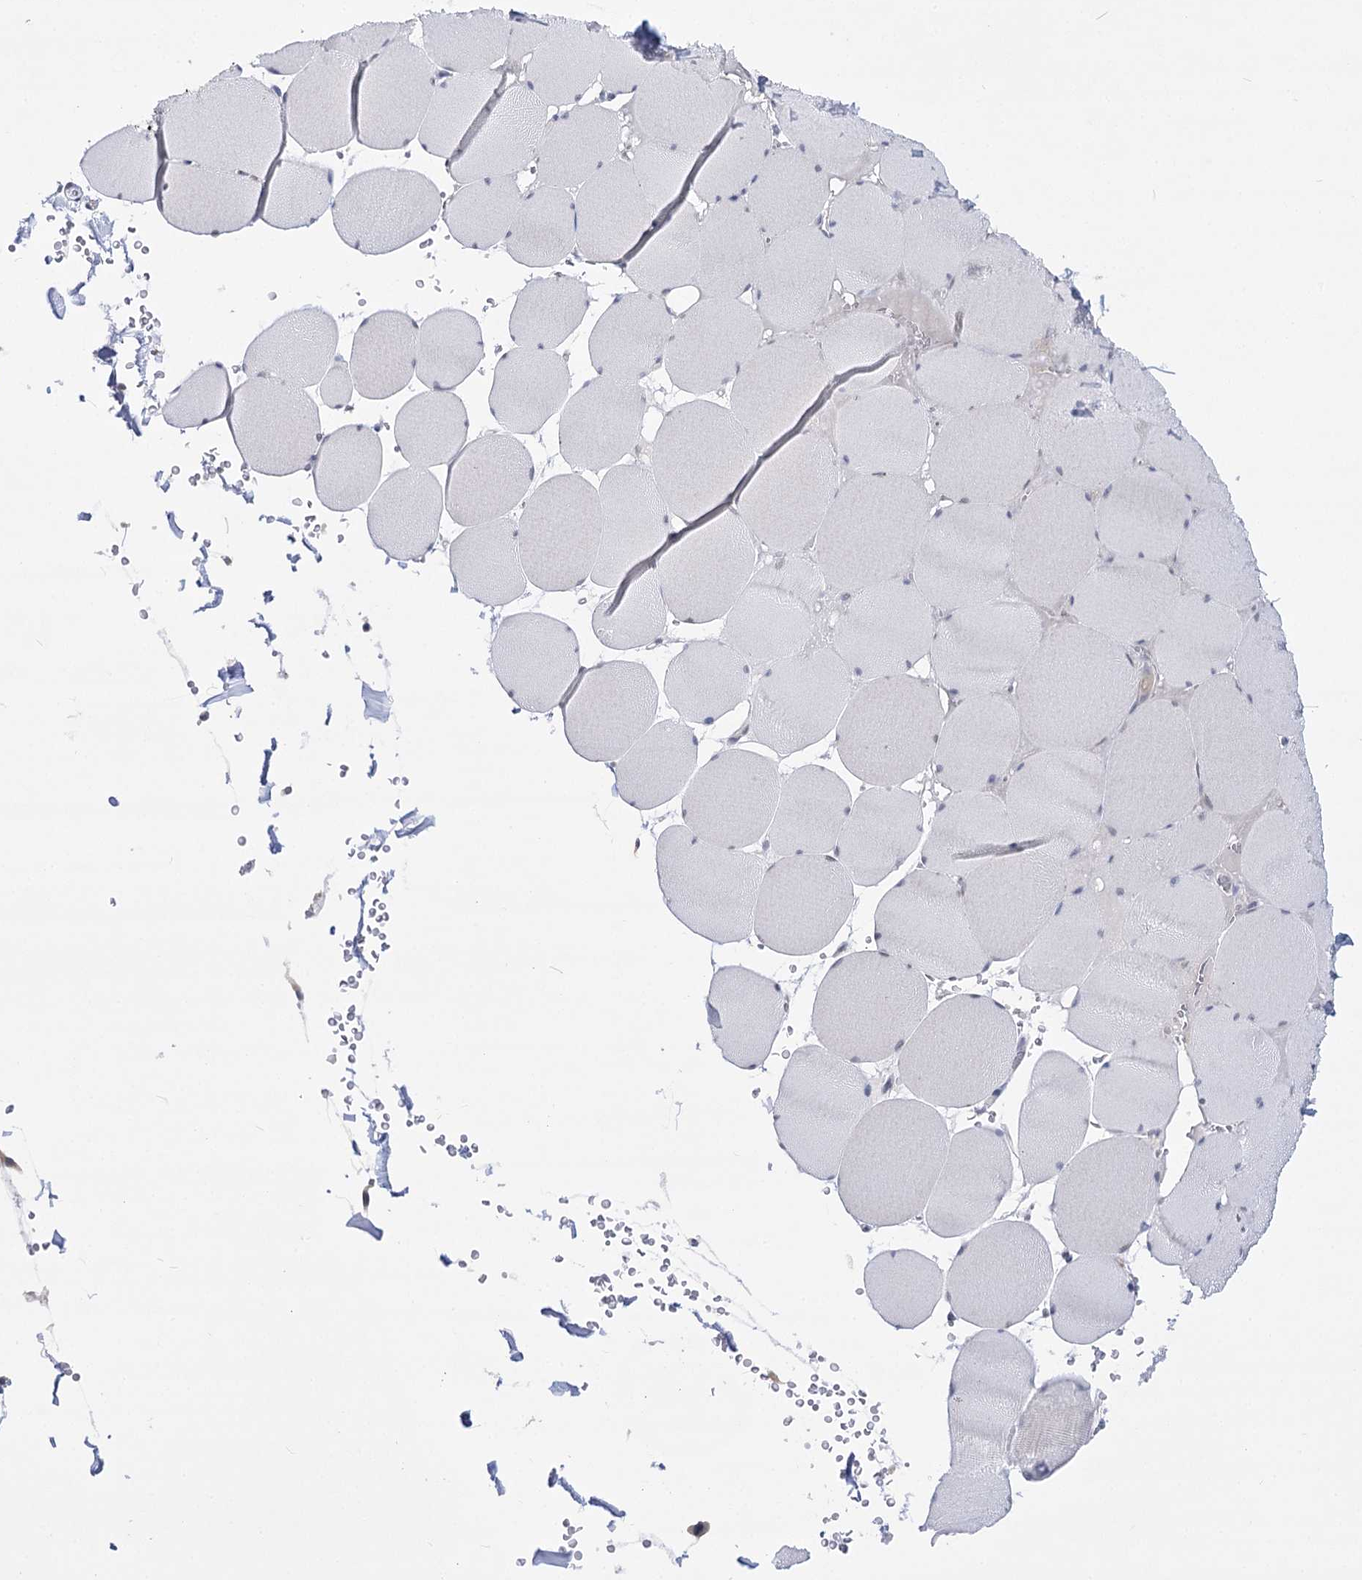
{"staining": {"intensity": "negative", "quantity": "none", "location": "none"}, "tissue": "skeletal muscle", "cell_type": "Myocytes", "image_type": "normal", "snomed": [{"axis": "morphology", "description": "Normal tissue, NOS"}, {"axis": "topography", "description": "Skeletal muscle"}, {"axis": "topography", "description": "Head-Neck"}], "caption": "High magnification brightfield microscopy of benign skeletal muscle stained with DAB (brown) and counterstained with hematoxylin (blue): myocytes show no significant positivity. The staining is performed using DAB brown chromogen with nuclei counter-stained in using hematoxylin.", "gene": "ATP10B", "patient": {"sex": "male", "age": 66}}